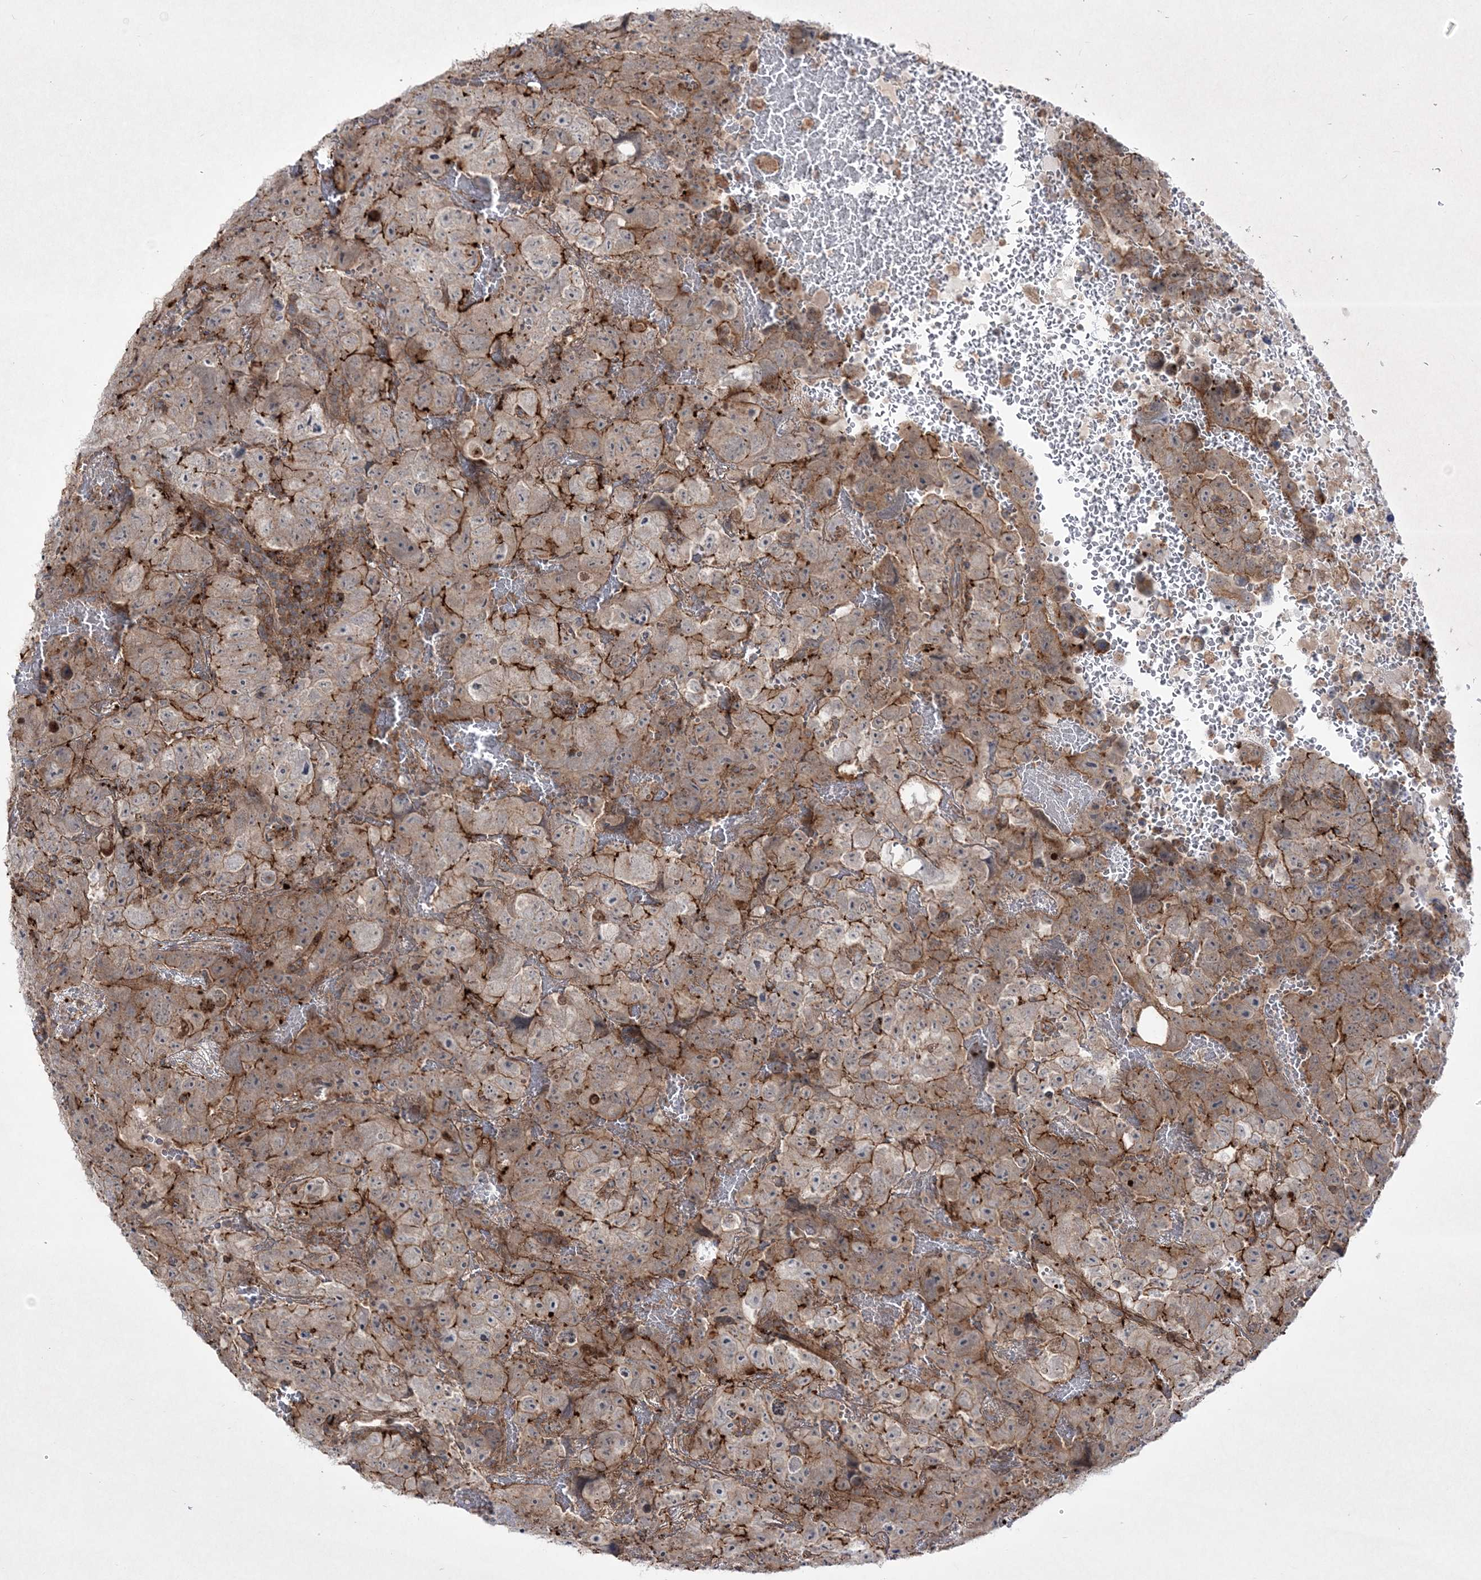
{"staining": {"intensity": "moderate", "quantity": "25%-75%", "location": "cytoplasmic/membranous"}, "tissue": "testis cancer", "cell_type": "Tumor cells", "image_type": "cancer", "snomed": [{"axis": "morphology", "description": "Carcinoma, Embryonal, NOS"}, {"axis": "topography", "description": "Testis"}], "caption": "Immunohistochemistry (IHC) photomicrograph of human testis embryonal carcinoma stained for a protein (brown), which reveals medium levels of moderate cytoplasmic/membranous staining in about 25%-75% of tumor cells.", "gene": "RICTOR", "patient": {"sex": "male", "age": 45}}